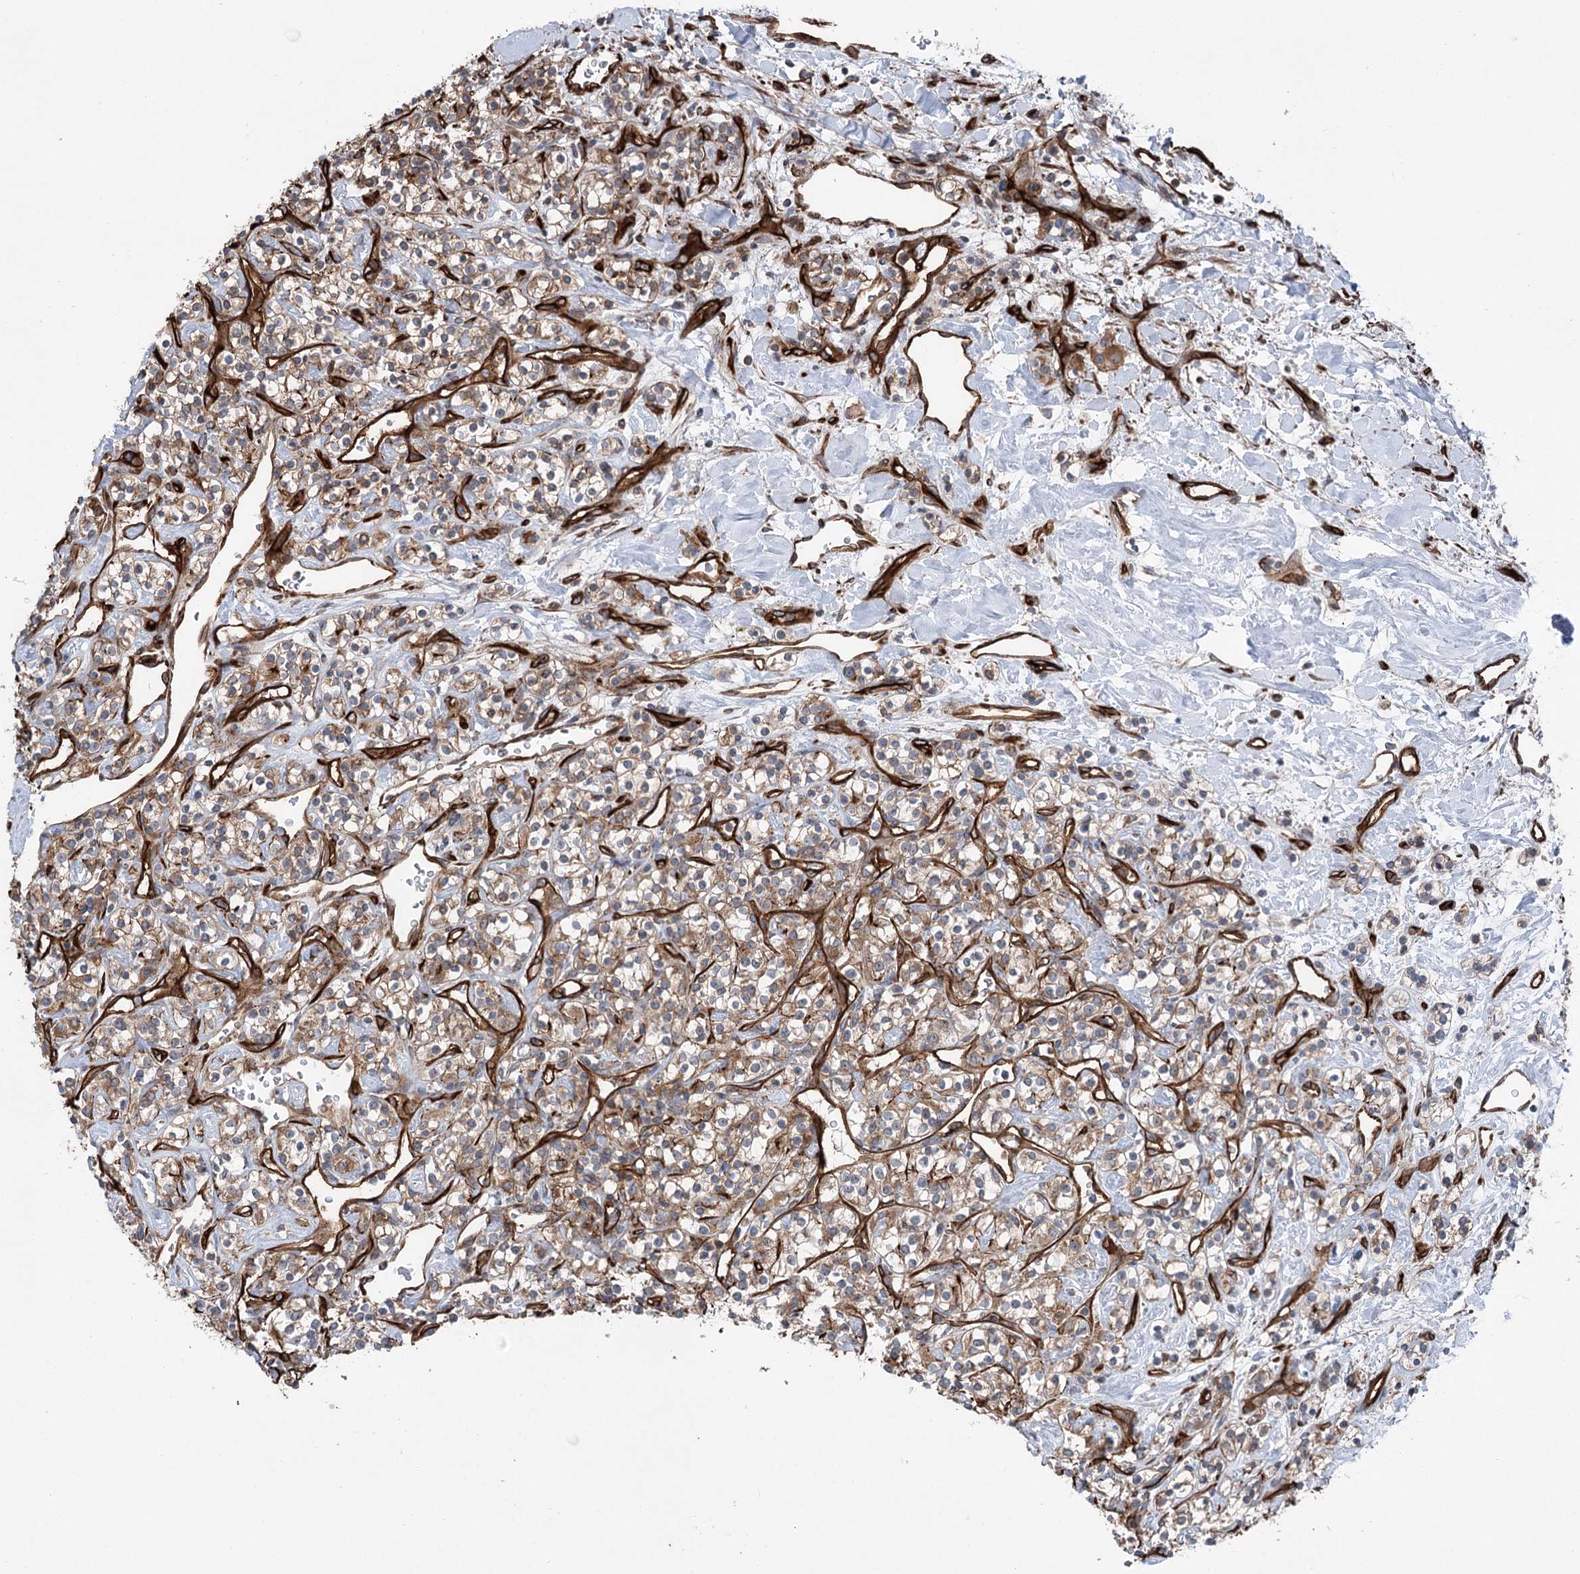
{"staining": {"intensity": "moderate", "quantity": "25%-75%", "location": "cytoplasmic/membranous"}, "tissue": "renal cancer", "cell_type": "Tumor cells", "image_type": "cancer", "snomed": [{"axis": "morphology", "description": "Adenocarcinoma, NOS"}, {"axis": "topography", "description": "Kidney"}], "caption": "Protein analysis of renal cancer (adenocarcinoma) tissue displays moderate cytoplasmic/membranous positivity in approximately 25%-75% of tumor cells. Using DAB (brown) and hematoxylin (blue) stains, captured at high magnification using brightfield microscopy.", "gene": "MTPAP", "patient": {"sex": "male", "age": 77}}